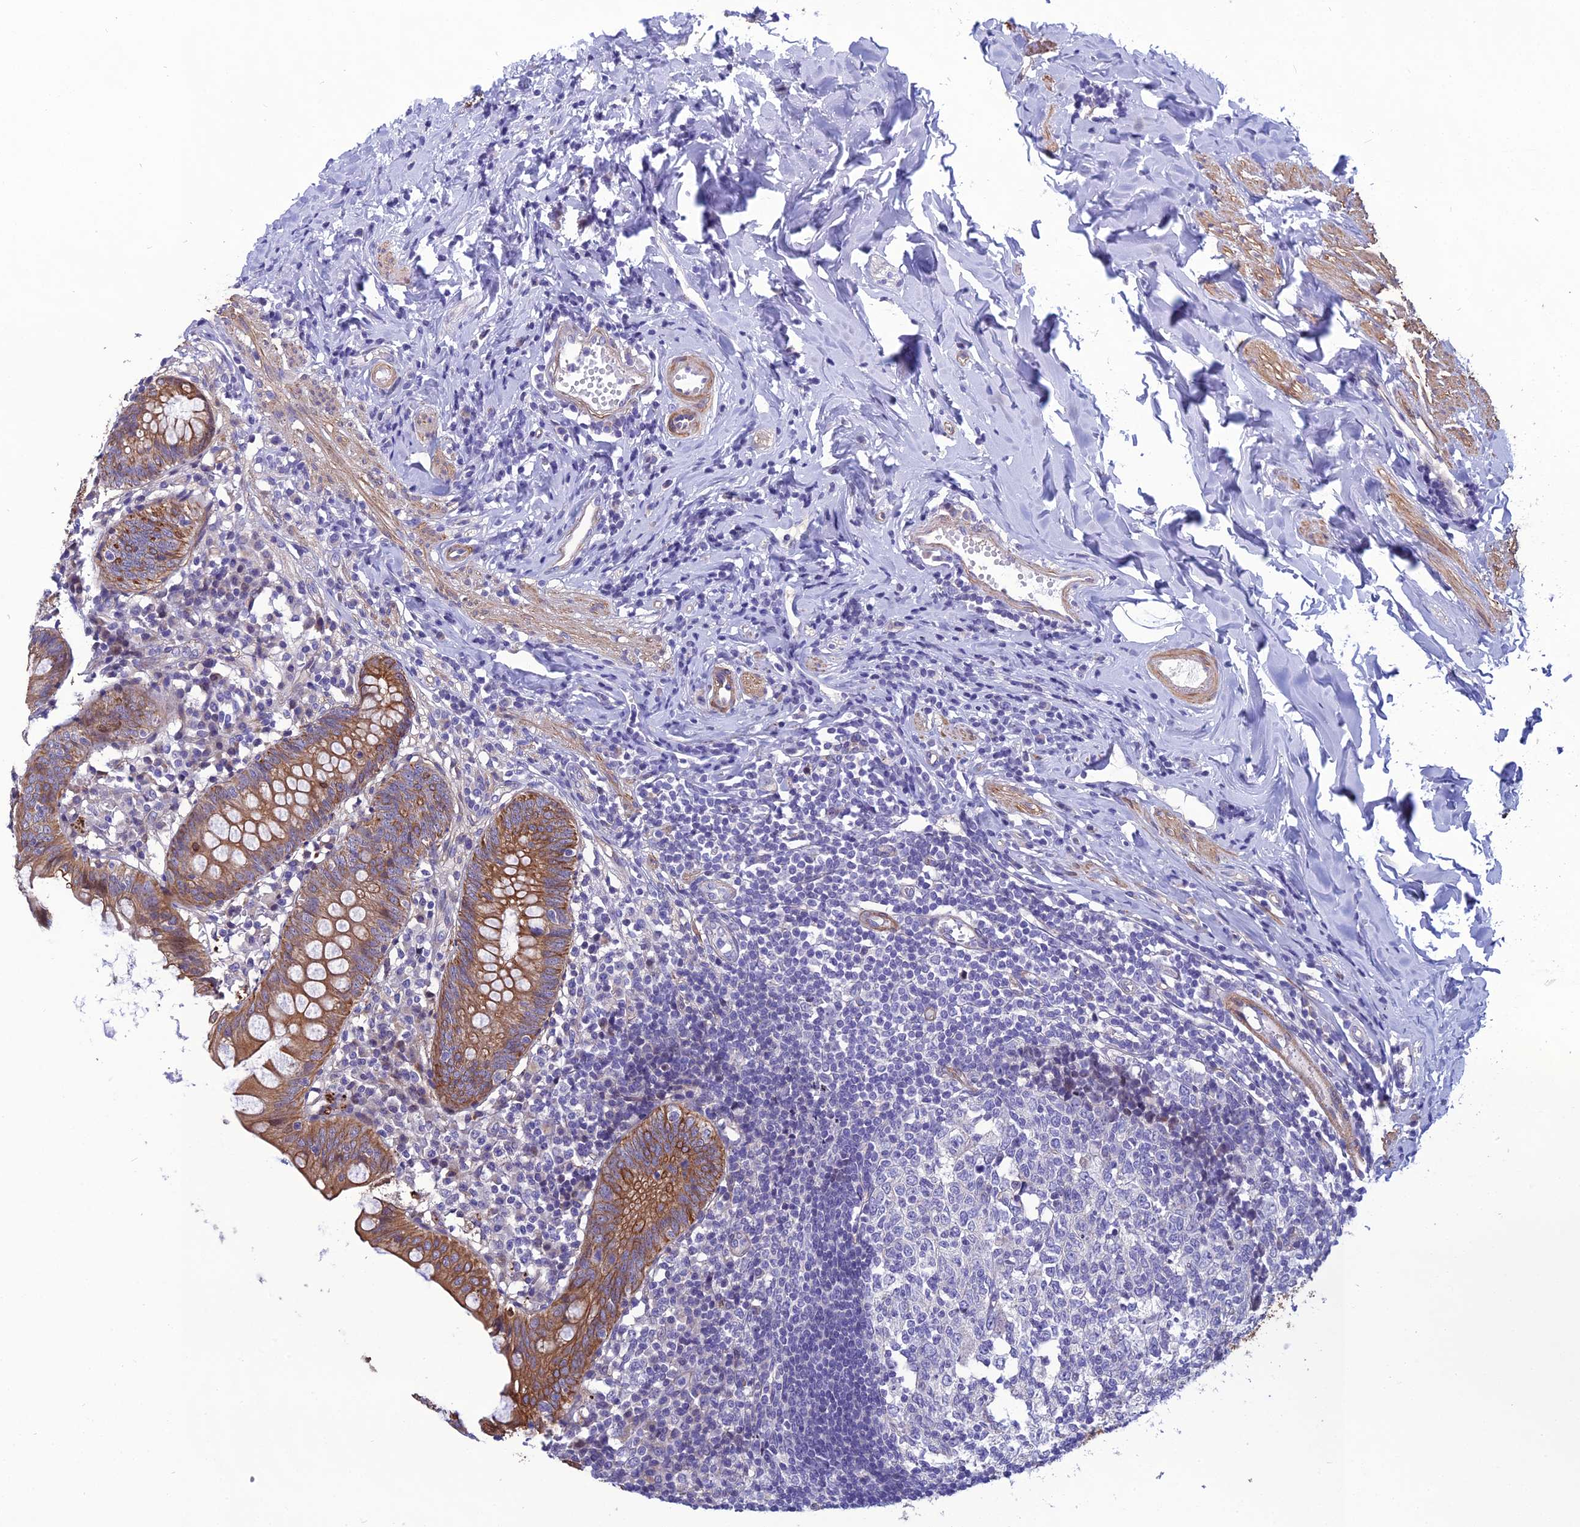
{"staining": {"intensity": "moderate", "quantity": ">75%", "location": "cytoplasmic/membranous"}, "tissue": "appendix", "cell_type": "Glandular cells", "image_type": "normal", "snomed": [{"axis": "morphology", "description": "Normal tissue, NOS"}, {"axis": "topography", "description": "Appendix"}], "caption": "Appendix stained with immunohistochemistry (IHC) exhibits moderate cytoplasmic/membranous staining in about >75% of glandular cells.", "gene": "LZTS2", "patient": {"sex": "female", "age": 54}}